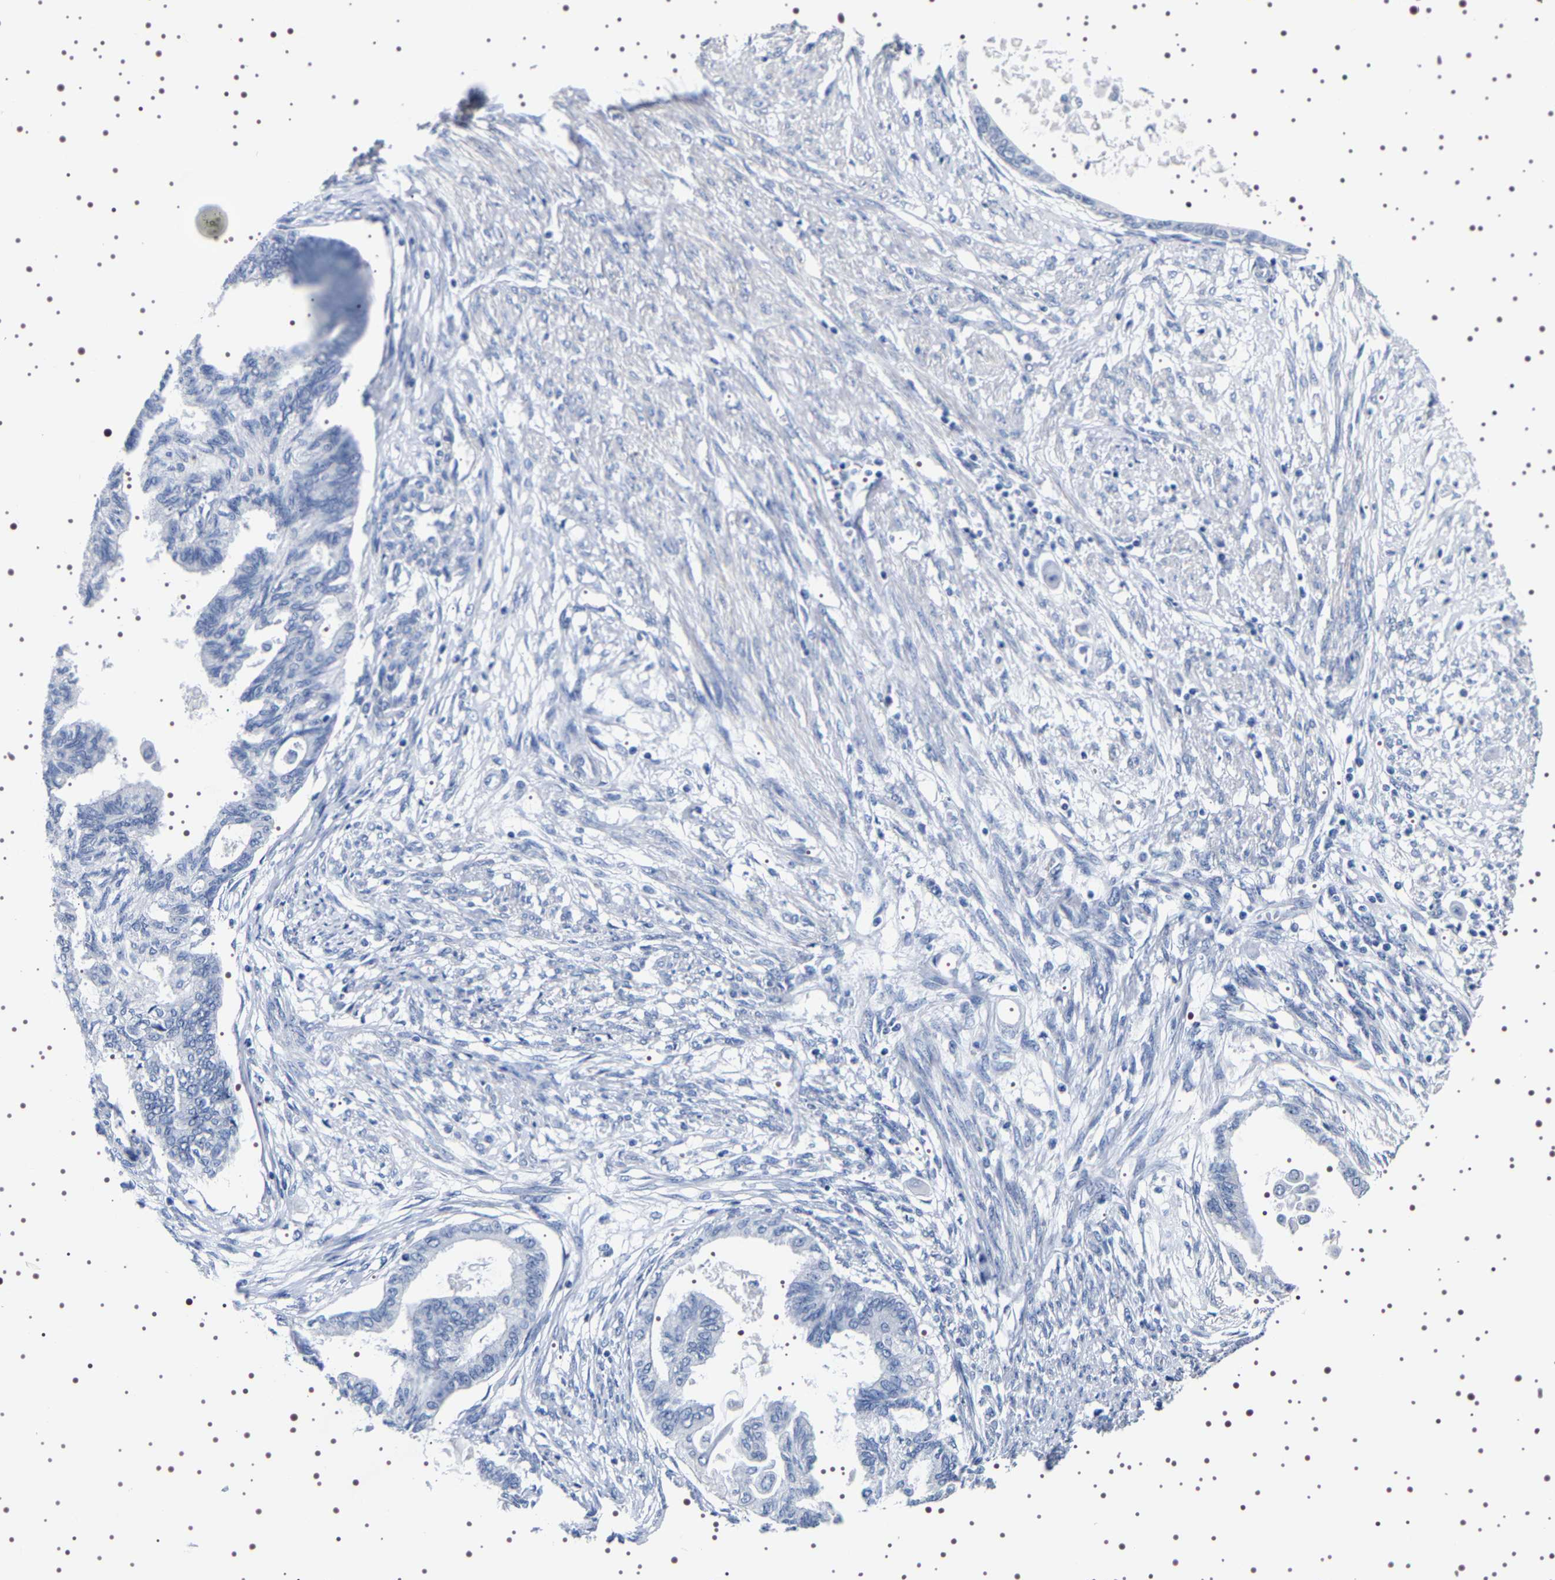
{"staining": {"intensity": "negative", "quantity": "none", "location": "none"}, "tissue": "cervical cancer", "cell_type": "Tumor cells", "image_type": "cancer", "snomed": [{"axis": "morphology", "description": "Normal tissue, NOS"}, {"axis": "morphology", "description": "Adenocarcinoma, NOS"}, {"axis": "topography", "description": "Cervix"}, {"axis": "topography", "description": "Endometrium"}], "caption": "A histopathology image of human adenocarcinoma (cervical) is negative for staining in tumor cells.", "gene": "UBQLN3", "patient": {"sex": "female", "age": 86}}